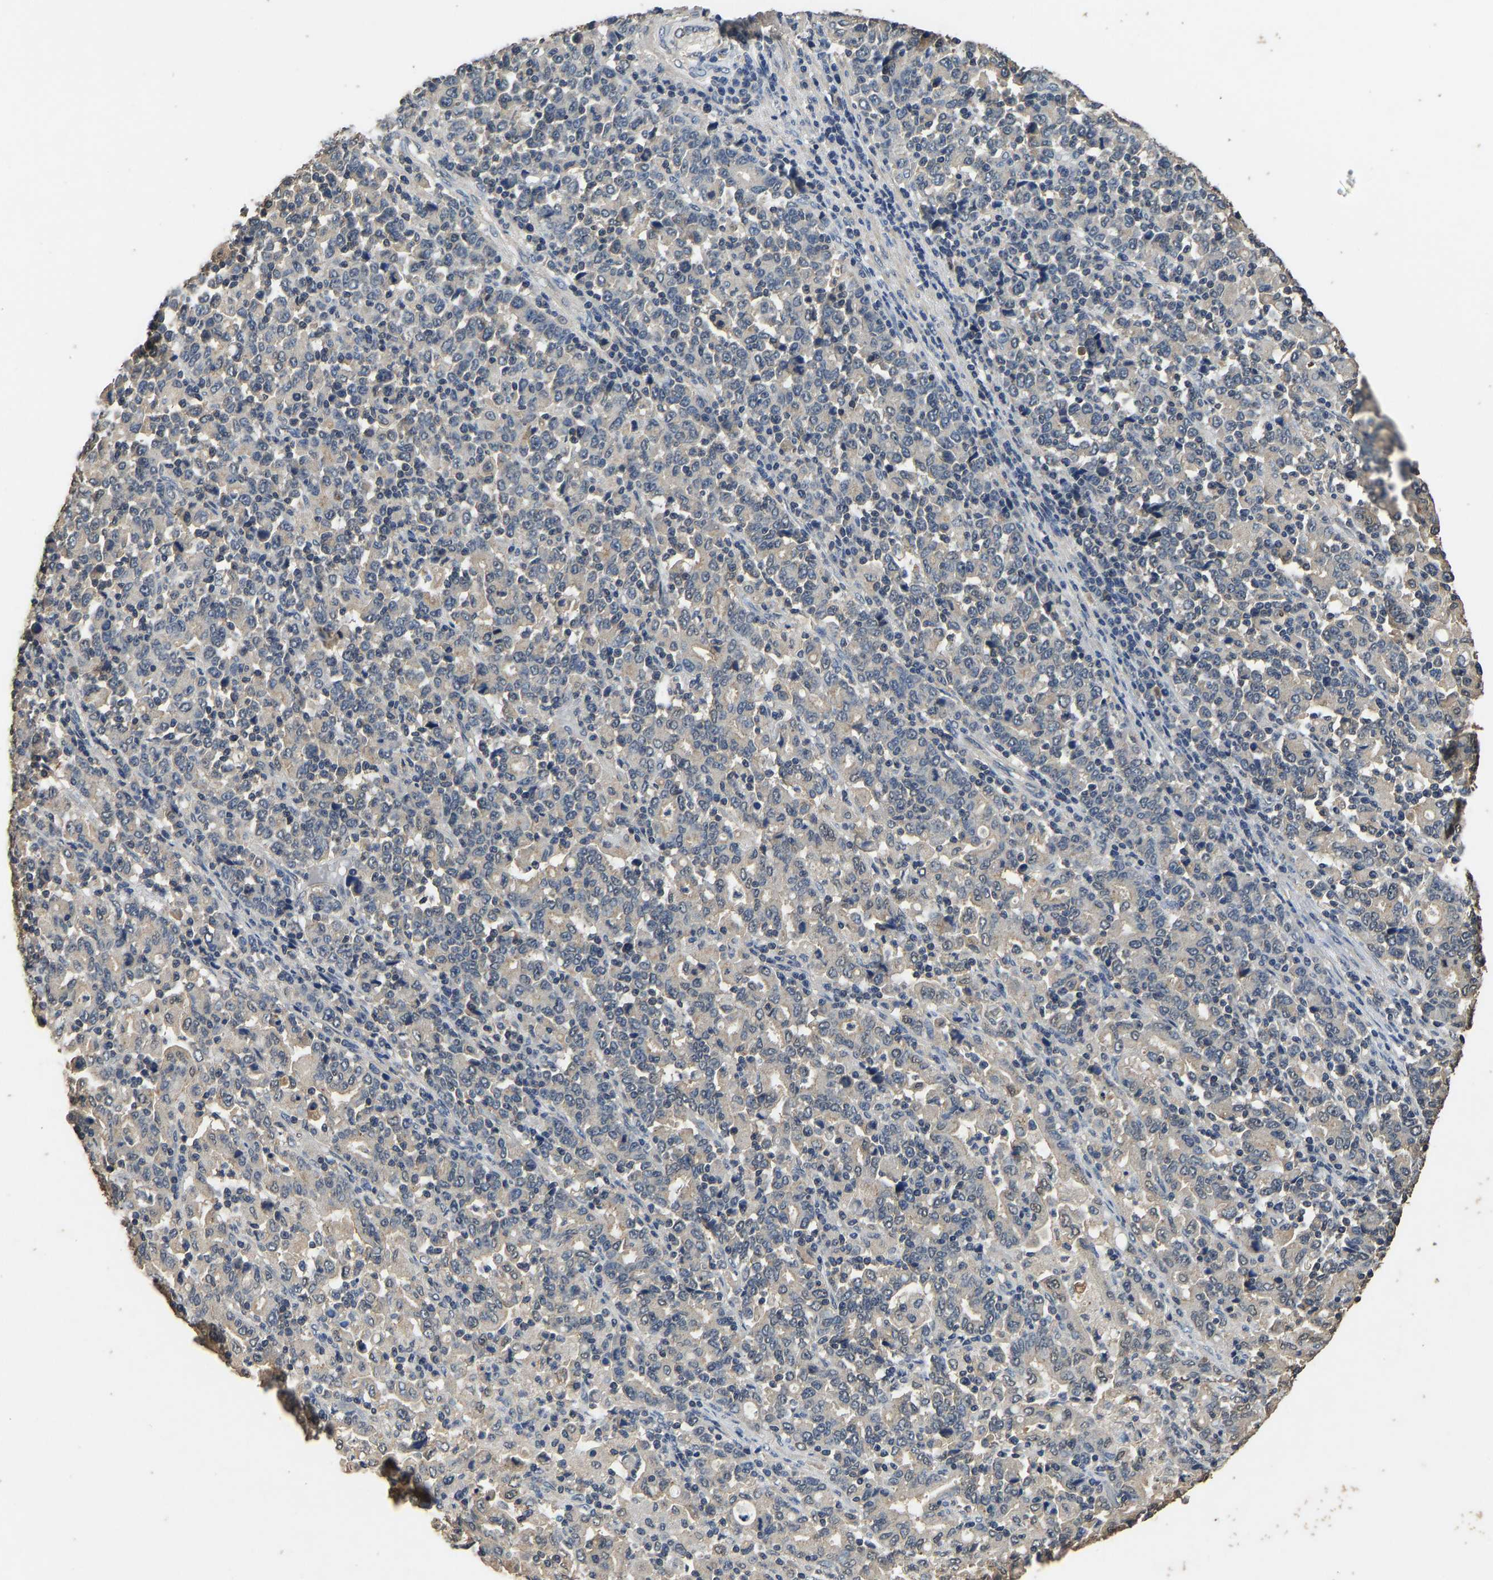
{"staining": {"intensity": "negative", "quantity": "none", "location": "none"}, "tissue": "stomach cancer", "cell_type": "Tumor cells", "image_type": "cancer", "snomed": [{"axis": "morphology", "description": "Adenocarcinoma, NOS"}, {"axis": "topography", "description": "Stomach, upper"}], "caption": "Stomach cancer was stained to show a protein in brown. There is no significant expression in tumor cells. Nuclei are stained in blue.", "gene": "CIDEC", "patient": {"sex": "male", "age": 69}}